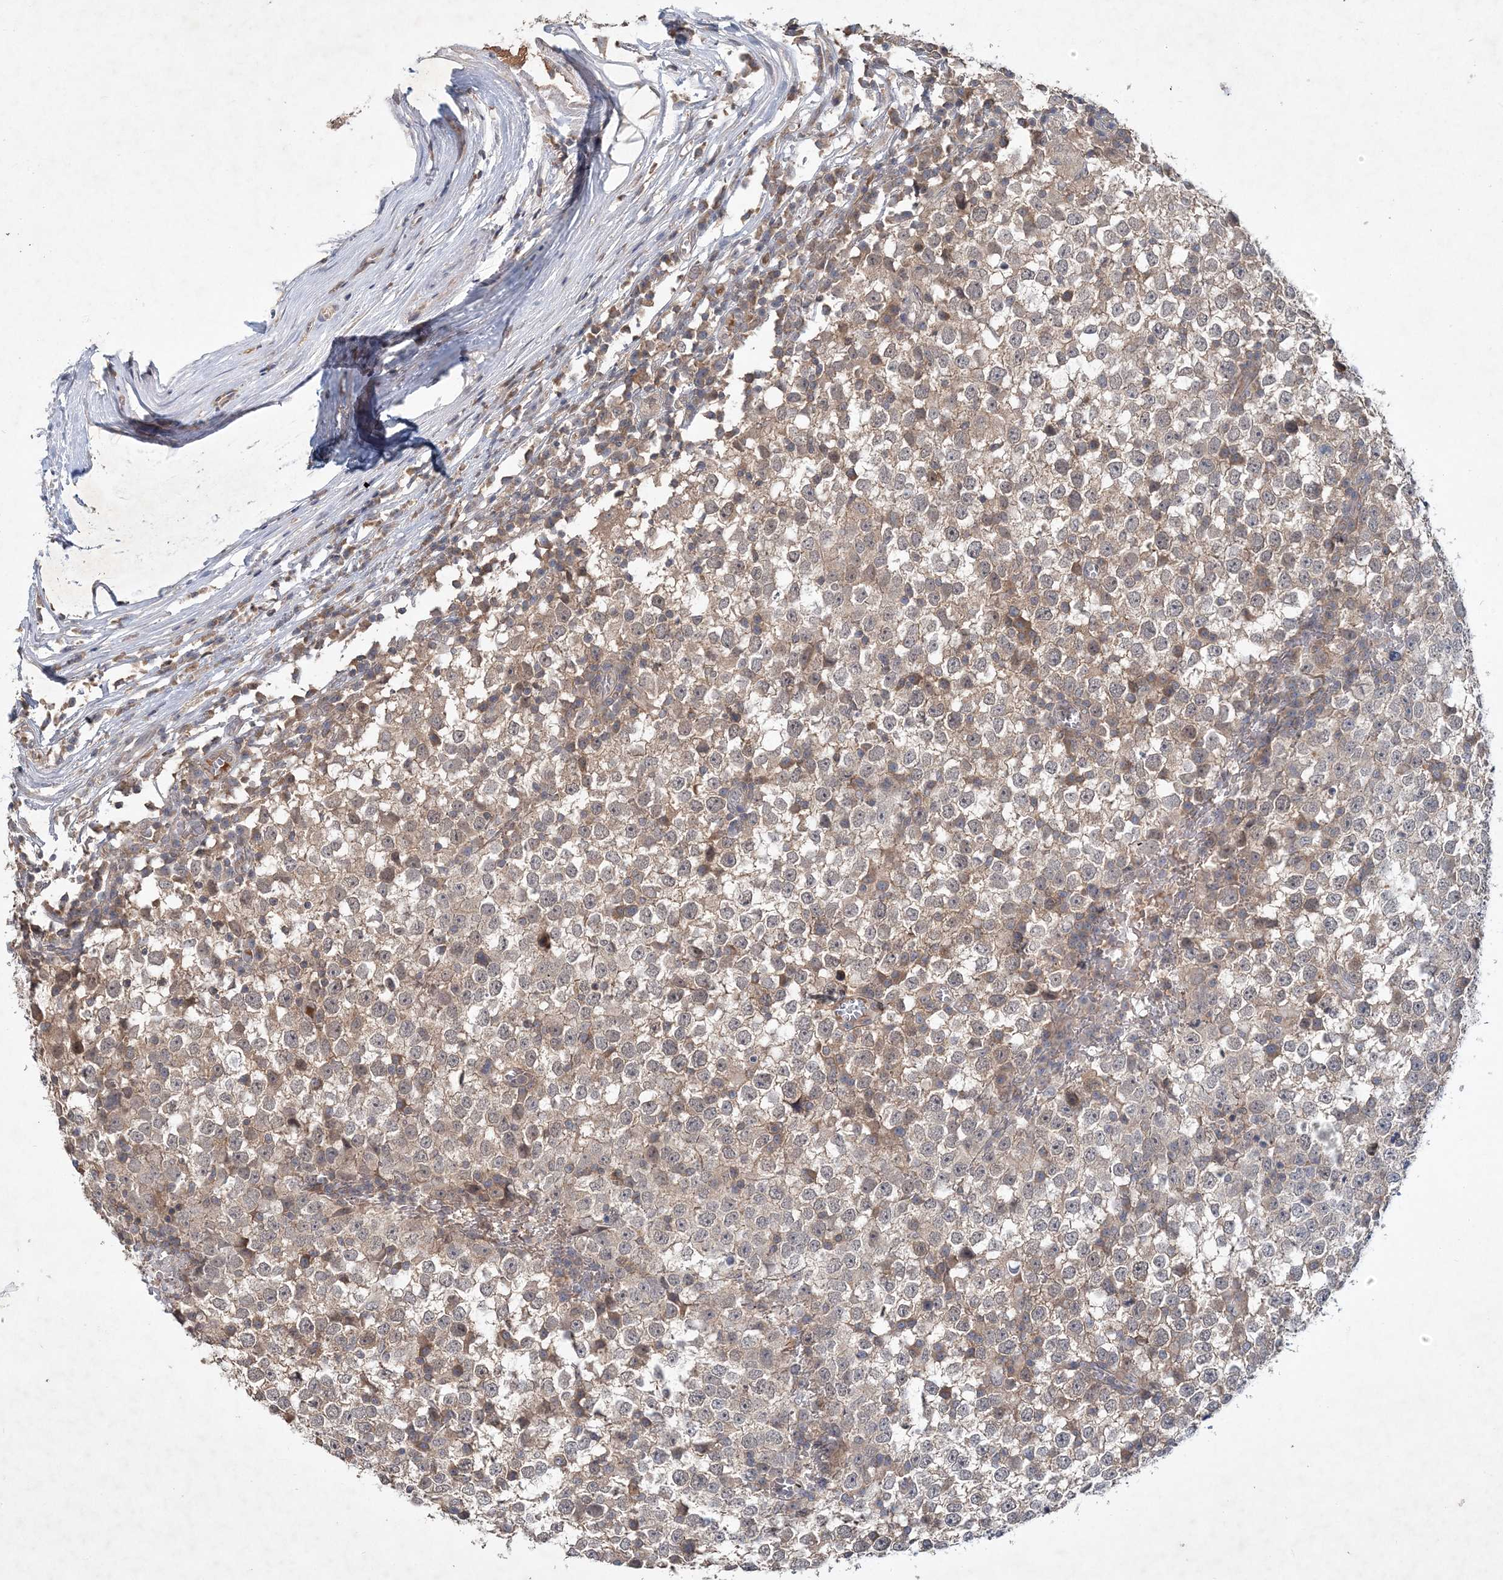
{"staining": {"intensity": "weak", "quantity": ">75%", "location": "cytoplasmic/membranous"}, "tissue": "testis cancer", "cell_type": "Tumor cells", "image_type": "cancer", "snomed": [{"axis": "morphology", "description": "Seminoma, NOS"}, {"axis": "topography", "description": "Testis"}], "caption": "Weak cytoplasmic/membranous staining for a protein is present in approximately >75% of tumor cells of seminoma (testis) using IHC.", "gene": "RNF25", "patient": {"sex": "male", "age": 65}}